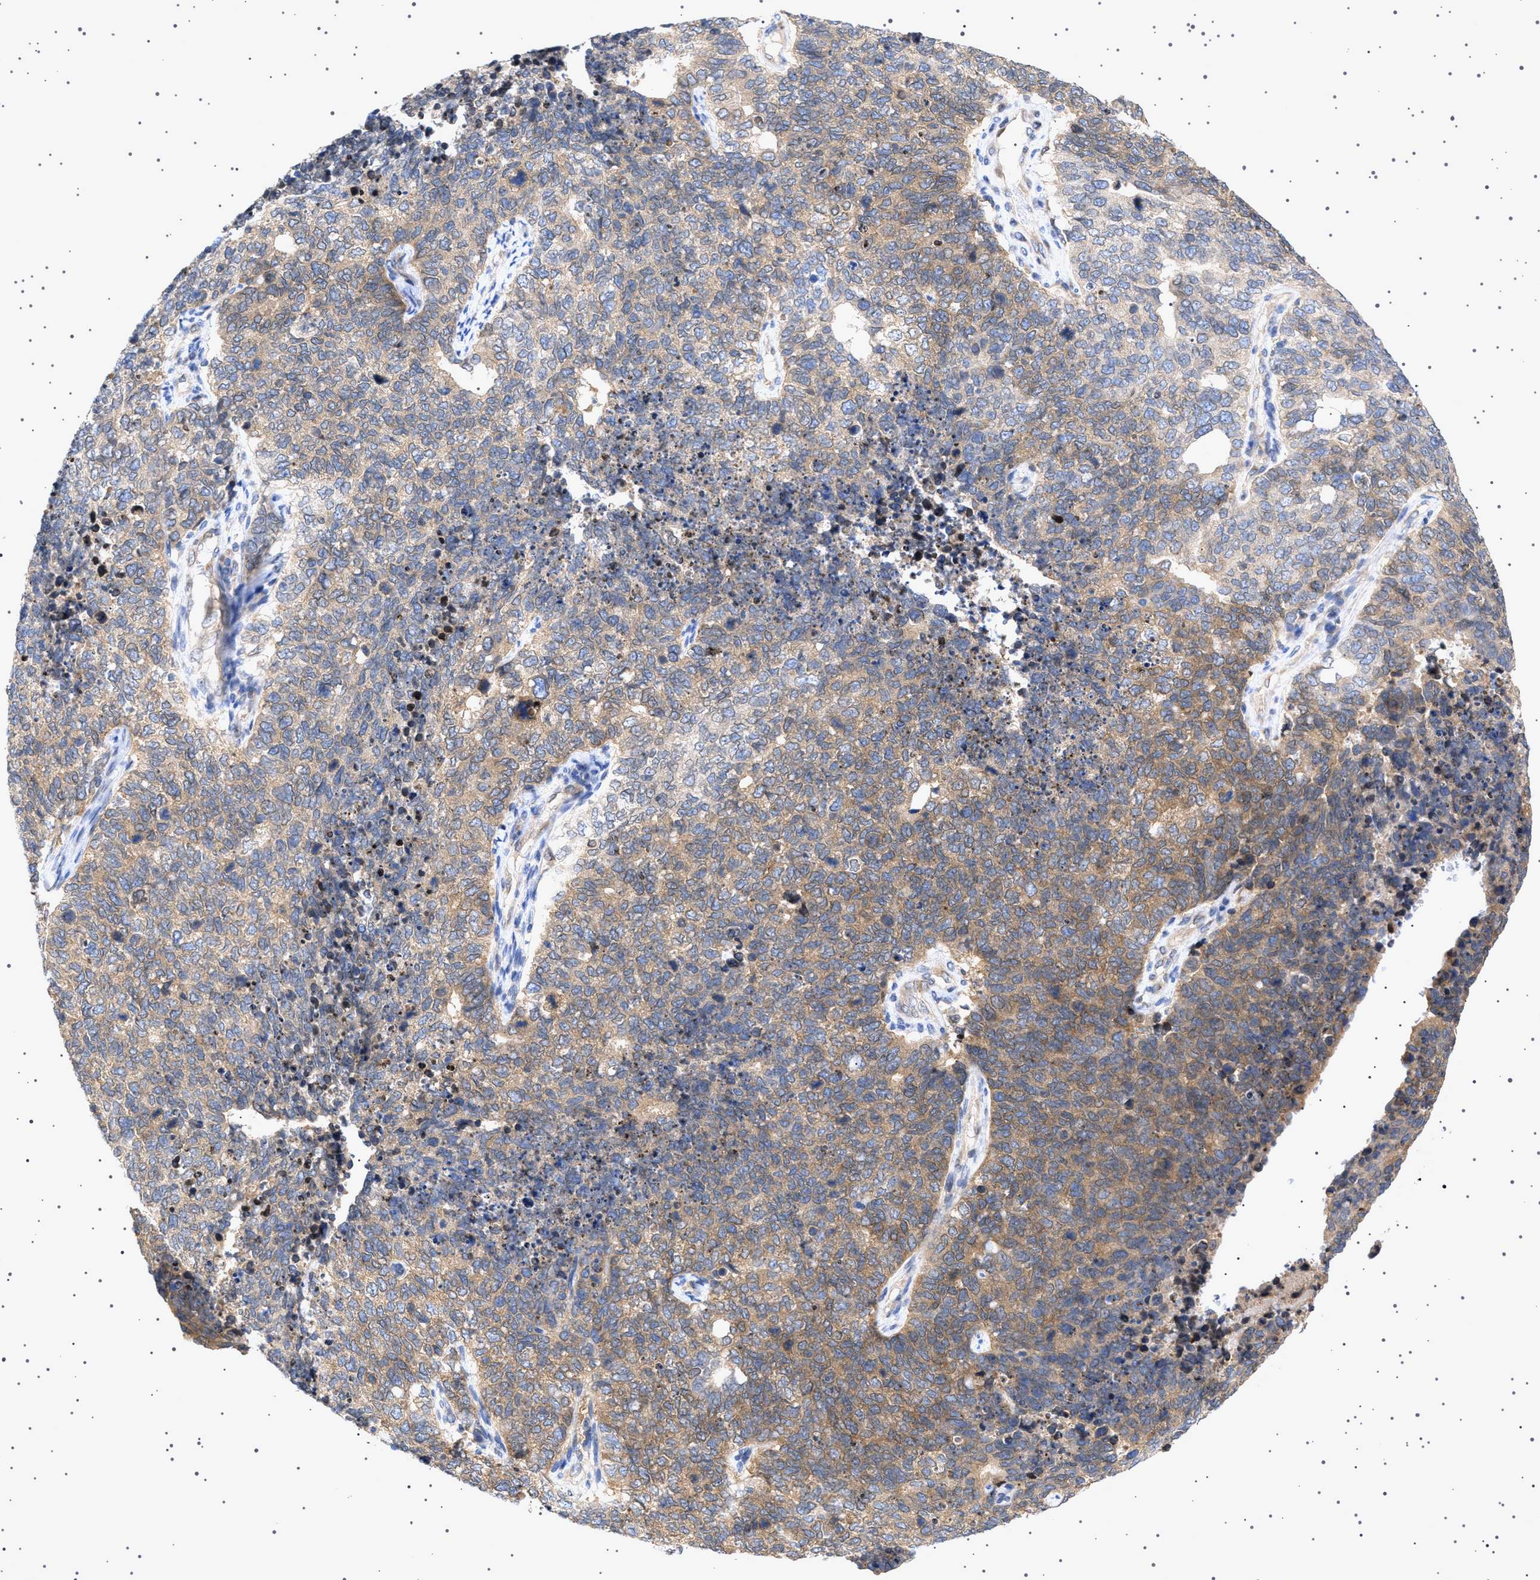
{"staining": {"intensity": "moderate", "quantity": "25%-75%", "location": "cytoplasmic/membranous"}, "tissue": "cervical cancer", "cell_type": "Tumor cells", "image_type": "cancer", "snomed": [{"axis": "morphology", "description": "Squamous cell carcinoma, NOS"}, {"axis": "topography", "description": "Cervix"}], "caption": "This histopathology image exhibits immunohistochemistry (IHC) staining of human cervical cancer, with medium moderate cytoplasmic/membranous expression in about 25%-75% of tumor cells.", "gene": "NUP93", "patient": {"sex": "female", "age": 63}}